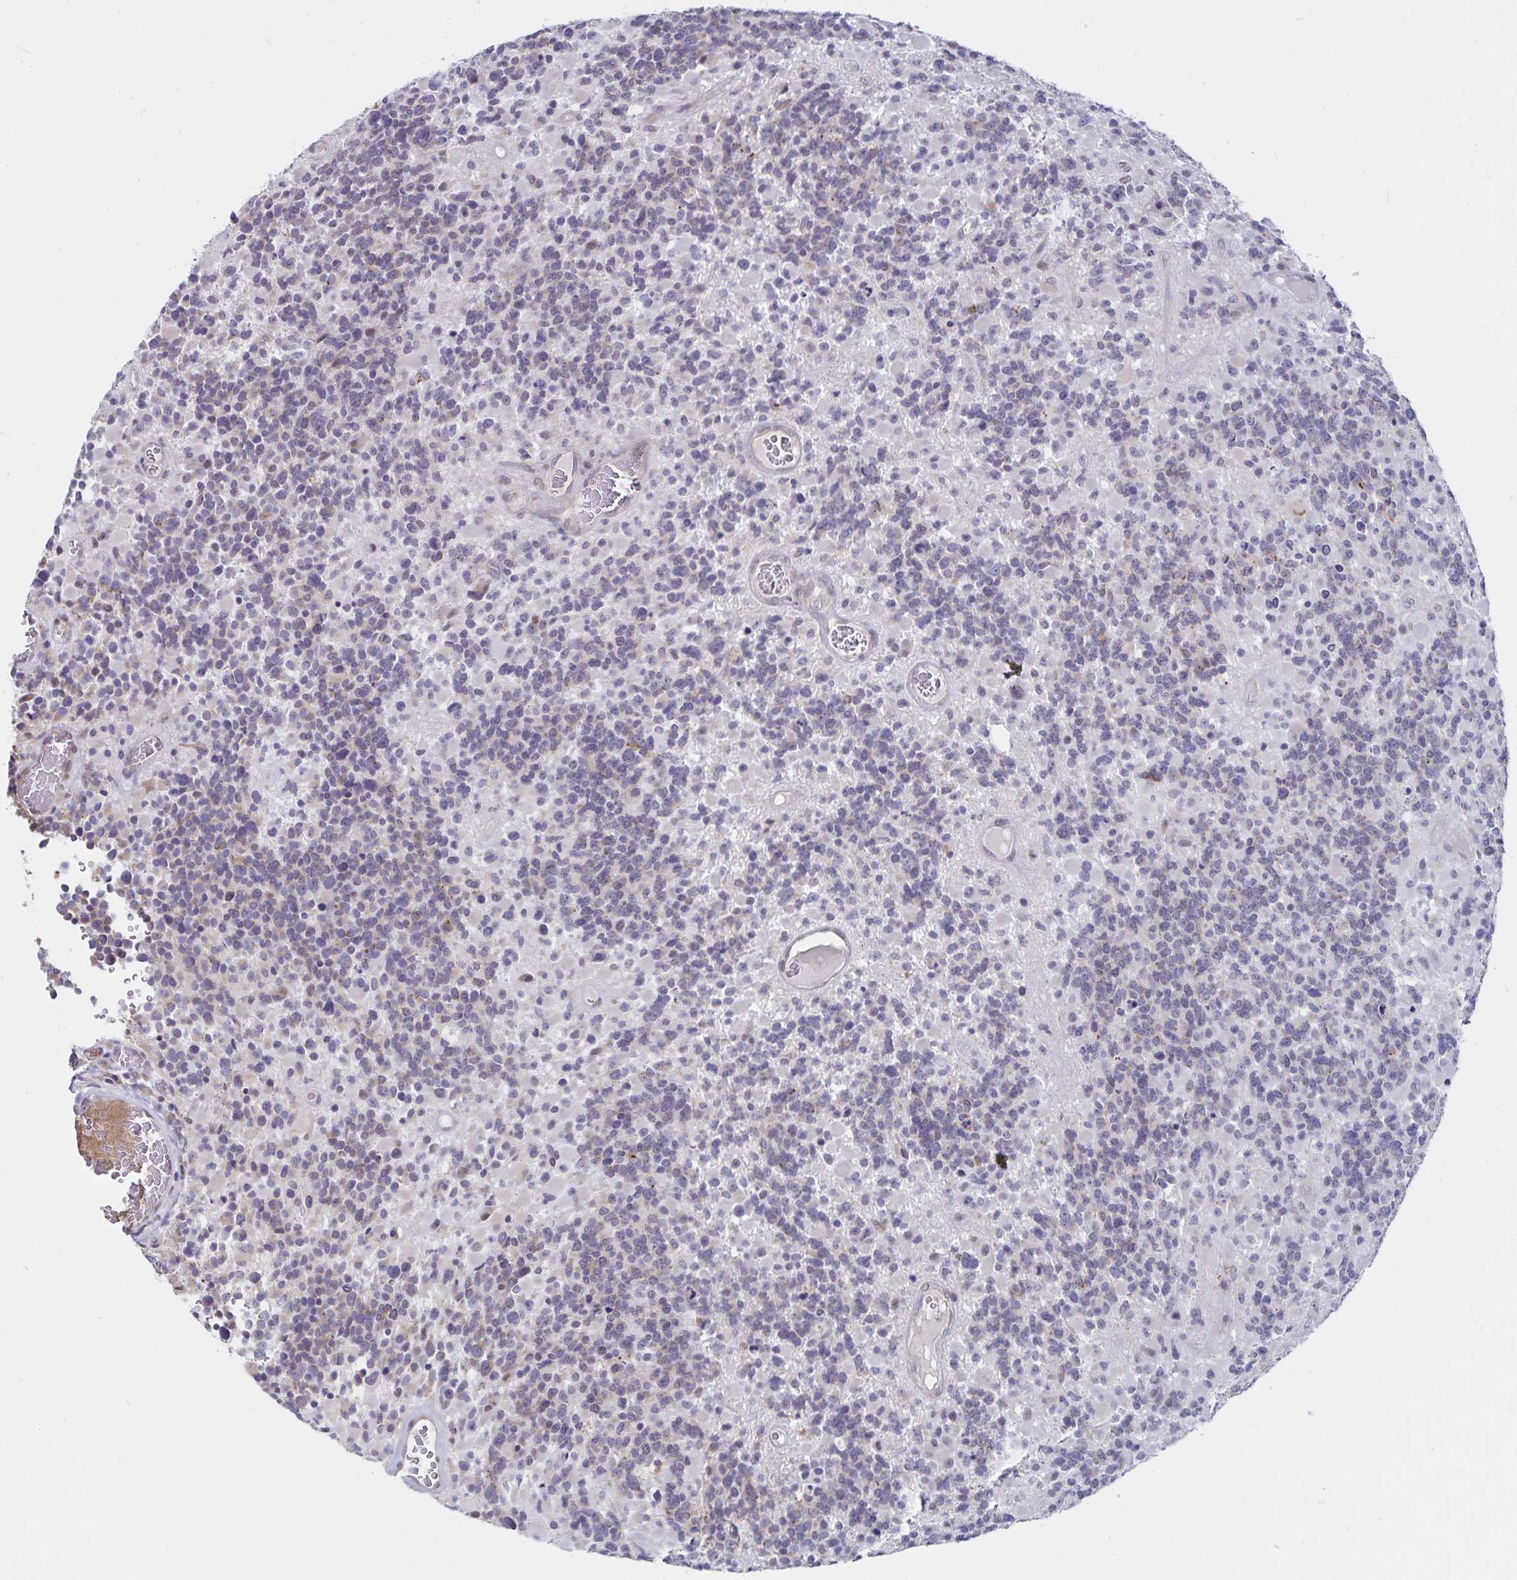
{"staining": {"intensity": "weak", "quantity": "<25%", "location": "cytoplasmic/membranous"}, "tissue": "glioma", "cell_type": "Tumor cells", "image_type": "cancer", "snomed": [{"axis": "morphology", "description": "Glioma, malignant, High grade"}, {"axis": "topography", "description": "Brain"}], "caption": "Glioma stained for a protein using immunohistochemistry demonstrates no staining tumor cells.", "gene": "ATP2A2", "patient": {"sex": "female", "age": 40}}